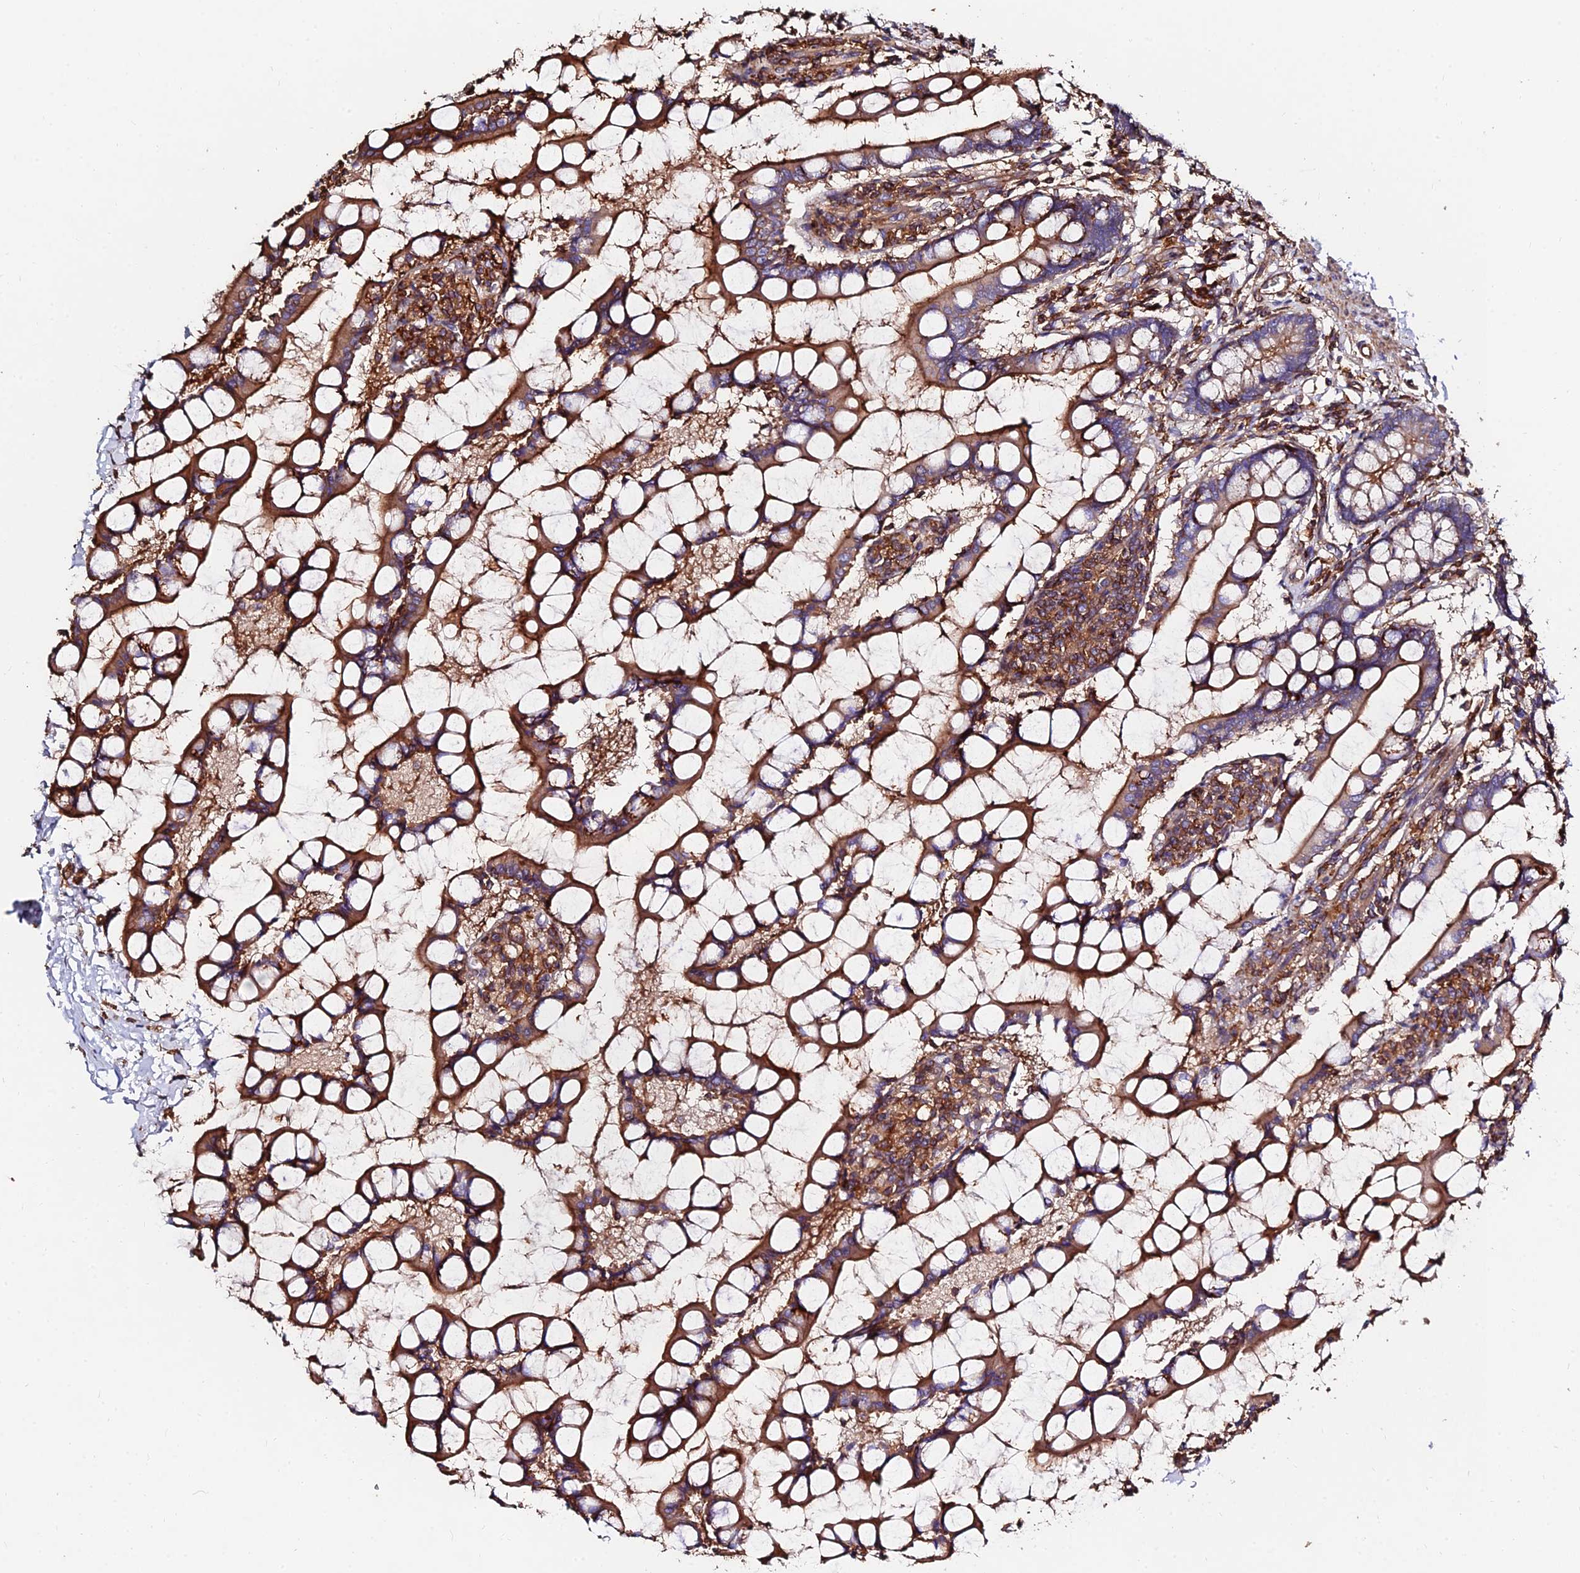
{"staining": {"intensity": "strong", "quantity": "25%-75%", "location": "cytoplasmic/membranous"}, "tissue": "small intestine", "cell_type": "Glandular cells", "image_type": "normal", "snomed": [{"axis": "morphology", "description": "Normal tissue, NOS"}, {"axis": "topography", "description": "Small intestine"}], "caption": "DAB (3,3'-diaminobenzidine) immunohistochemical staining of unremarkable human small intestine exhibits strong cytoplasmic/membranous protein expression in approximately 25%-75% of glandular cells.", "gene": "EXT1", "patient": {"sex": "male", "age": 52}}